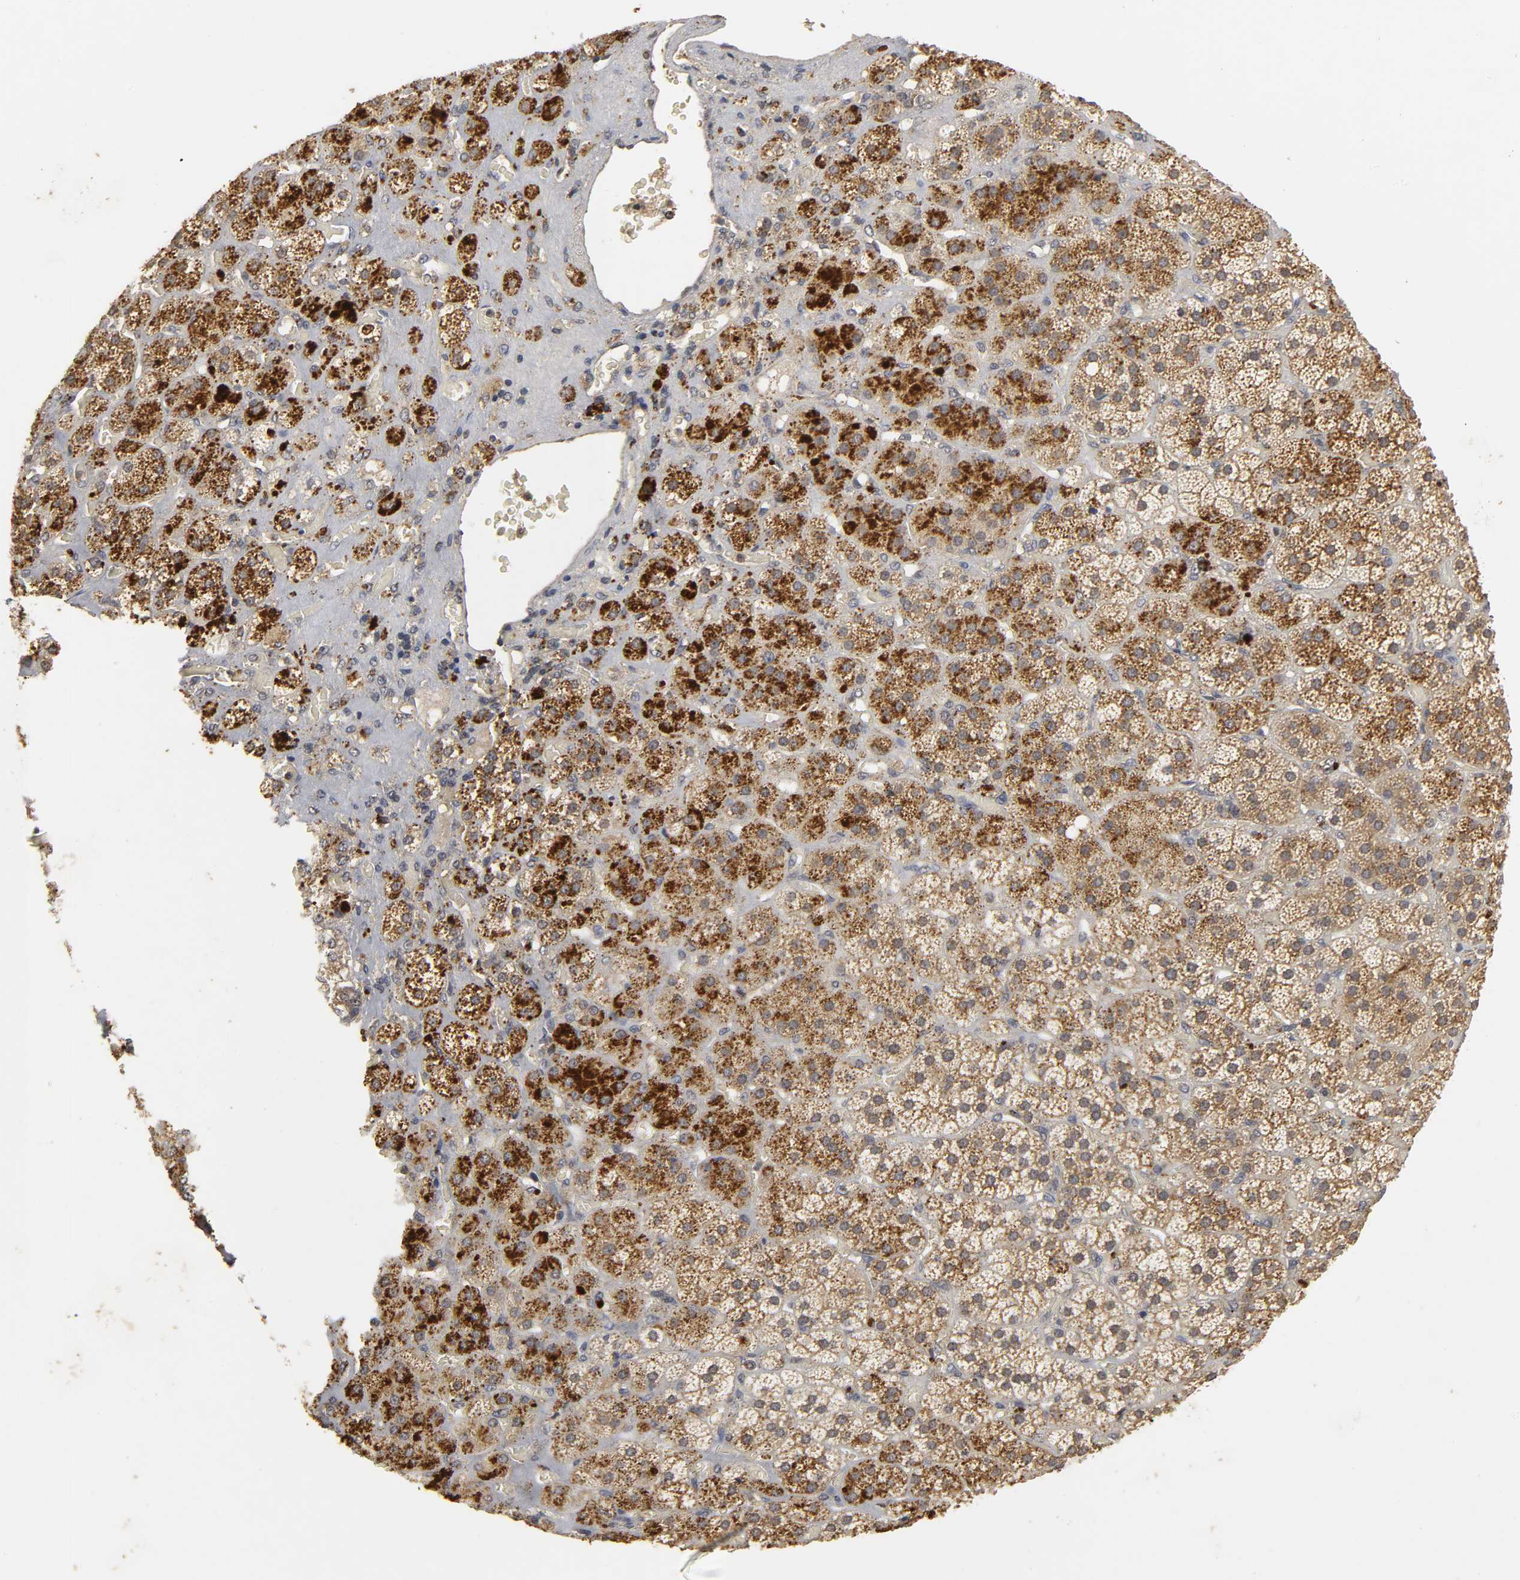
{"staining": {"intensity": "strong", "quantity": ">75%", "location": "cytoplasmic/membranous"}, "tissue": "adrenal gland", "cell_type": "Glandular cells", "image_type": "normal", "snomed": [{"axis": "morphology", "description": "Normal tissue, NOS"}, {"axis": "topography", "description": "Adrenal gland"}], "caption": "The photomicrograph demonstrates staining of normal adrenal gland, revealing strong cytoplasmic/membranous protein expression (brown color) within glandular cells.", "gene": "TRAF6", "patient": {"sex": "female", "age": 71}}